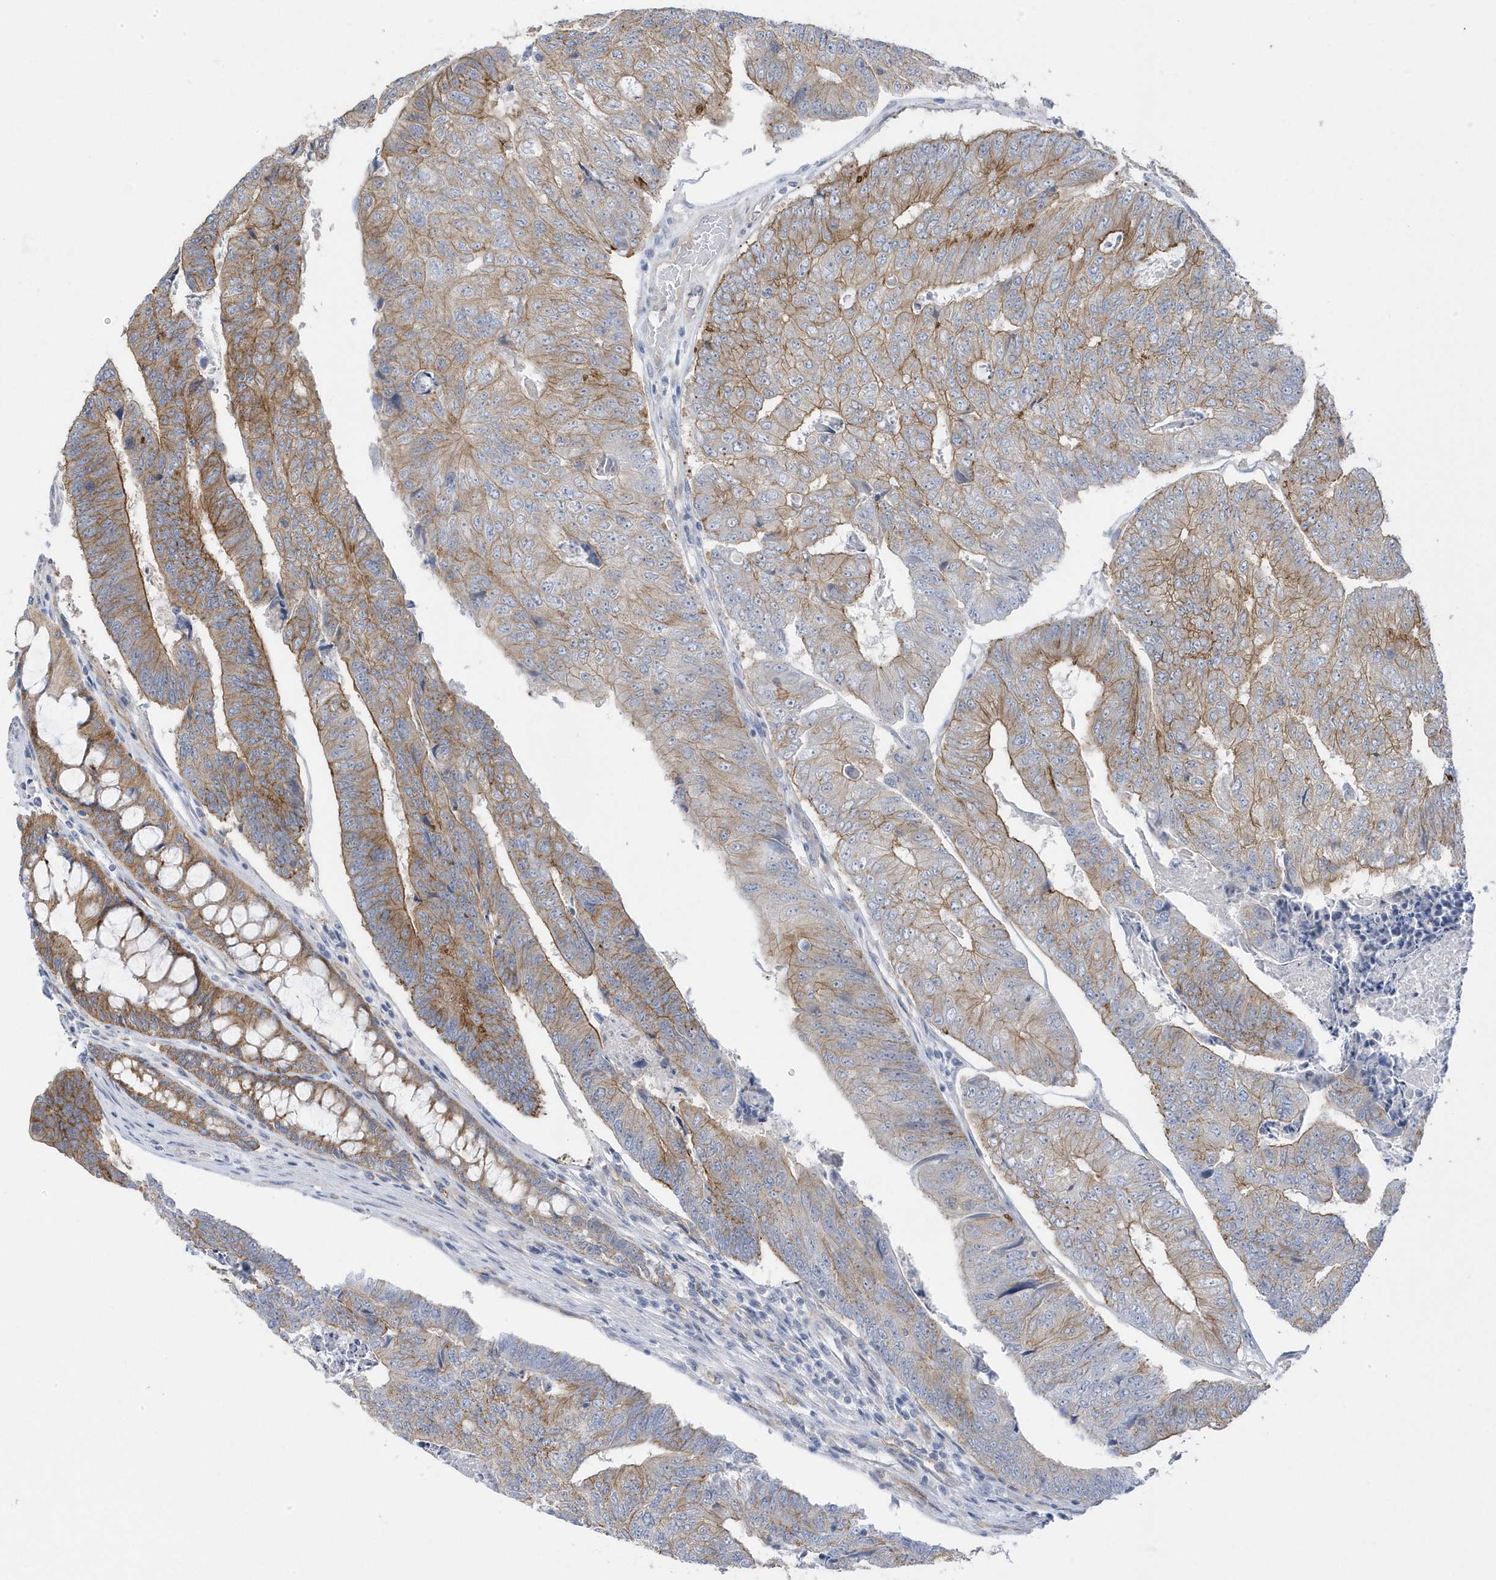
{"staining": {"intensity": "moderate", "quantity": ">75%", "location": "cytoplasmic/membranous"}, "tissue": "colorectal cancer", "cell_type": "Tumor cells", "image_type": "cancer", "snomed": [{"axis": "morphology", "description": "Adenocarcinoma, NOS"}, {"axis": "topography", "description": "Colon"}], "caption": "Immunohistochemical staining of adenocarcinoma (colorectal) demonstrates medium levels of moderate cytoplasmic/membranous staining in approximately >75% of tumor cells.", "gene": "ANAPC1", "patient": {"sex": "female", "age": 67}}